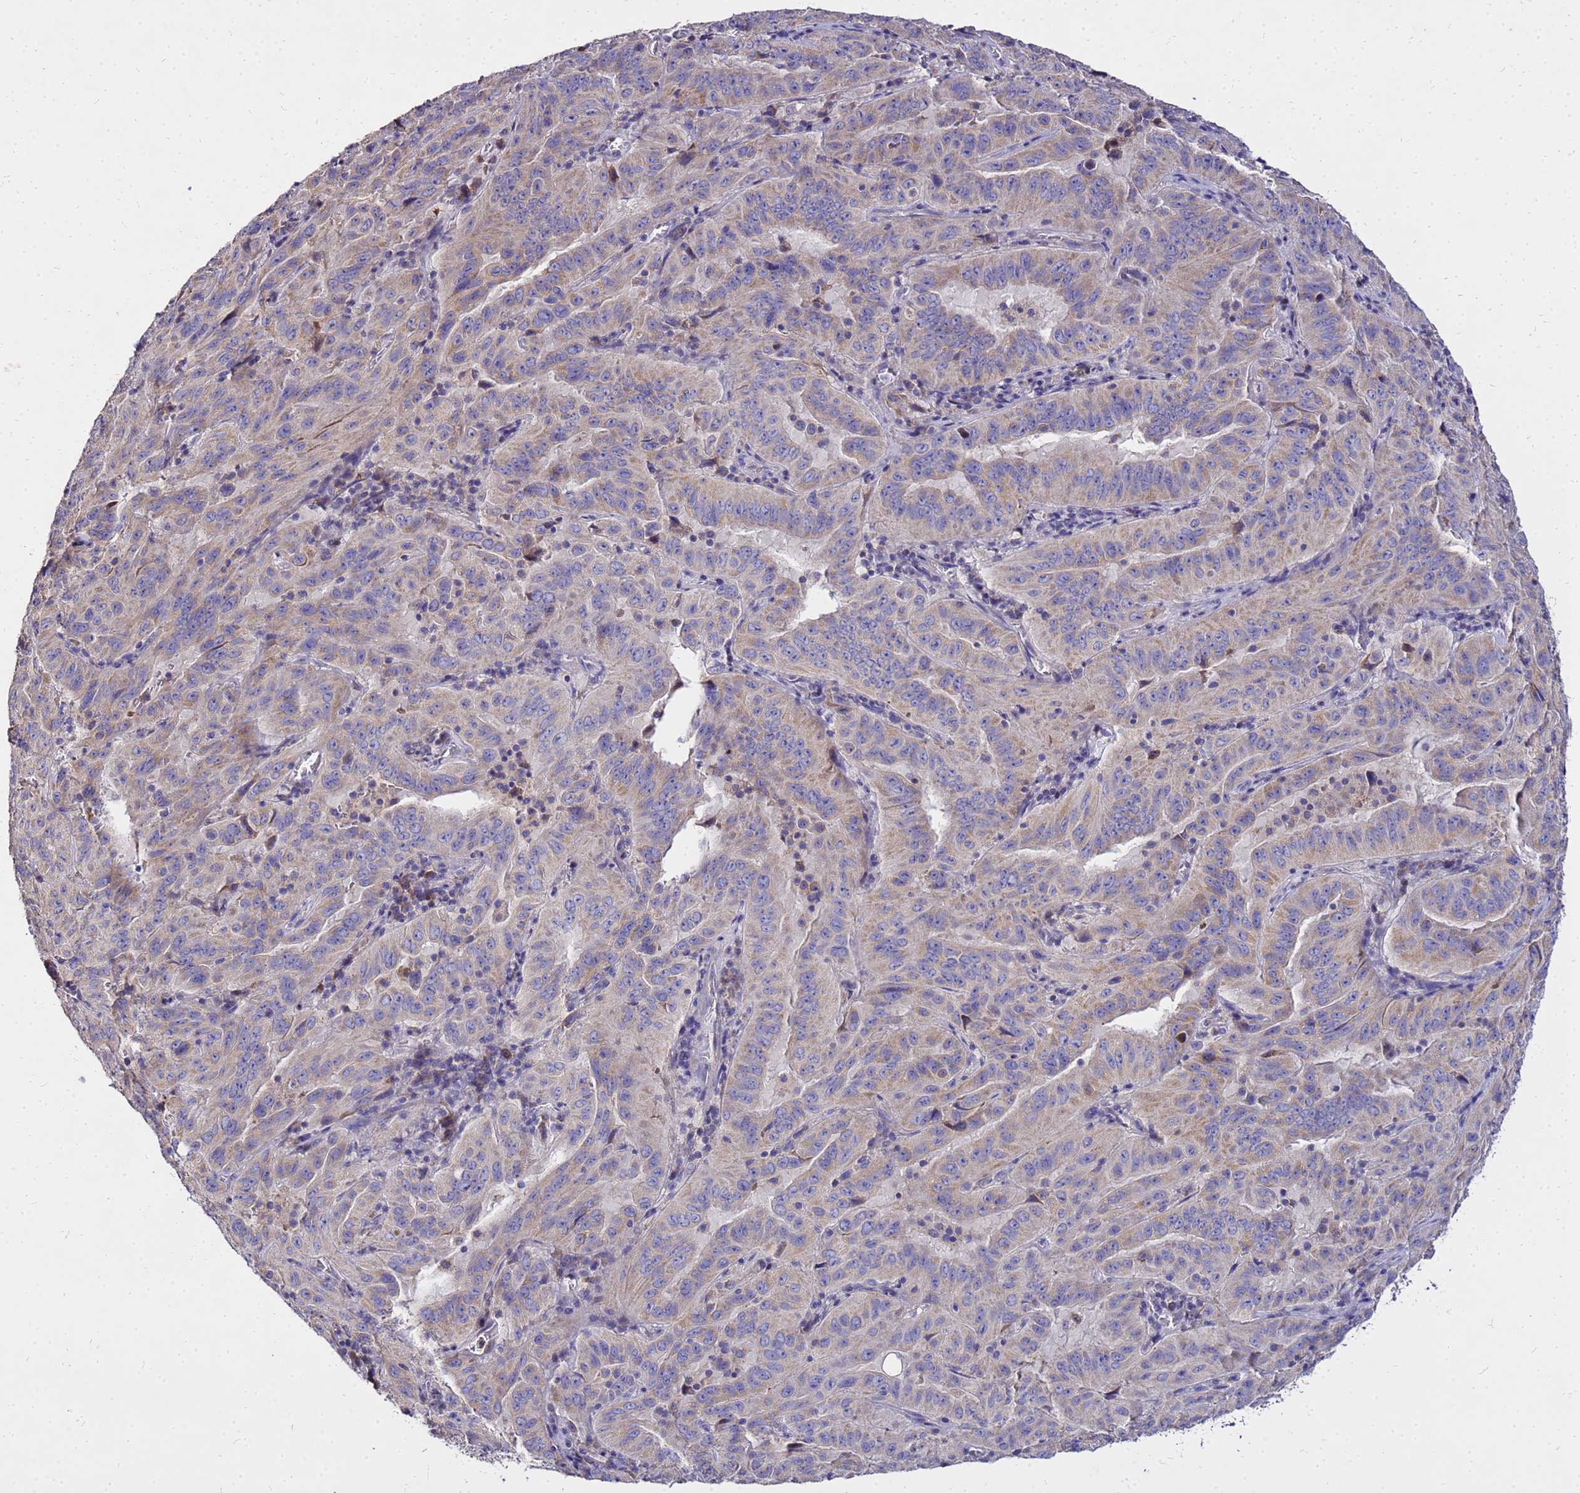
{"staining": {"intensity": "weak", "quantity": "<25%", "location": "cytoplasmic/membranous"}, "tissue": "pancreatic cancer", "cell_type": "Tumor cells", "image_type": "cancer", "snomed": [{"axis": "morphology", "description": "Adenocarcinoma, NOS"}, {"axis": "topography", "description": "Pancreas"}], "caption": "Human pancreatic cancer (adenocarcinoma) stained for a protein using IHC shows no positivity in tumor cells.", "gene": "COX14", "patient": {"sex": "male", "age": 63}}